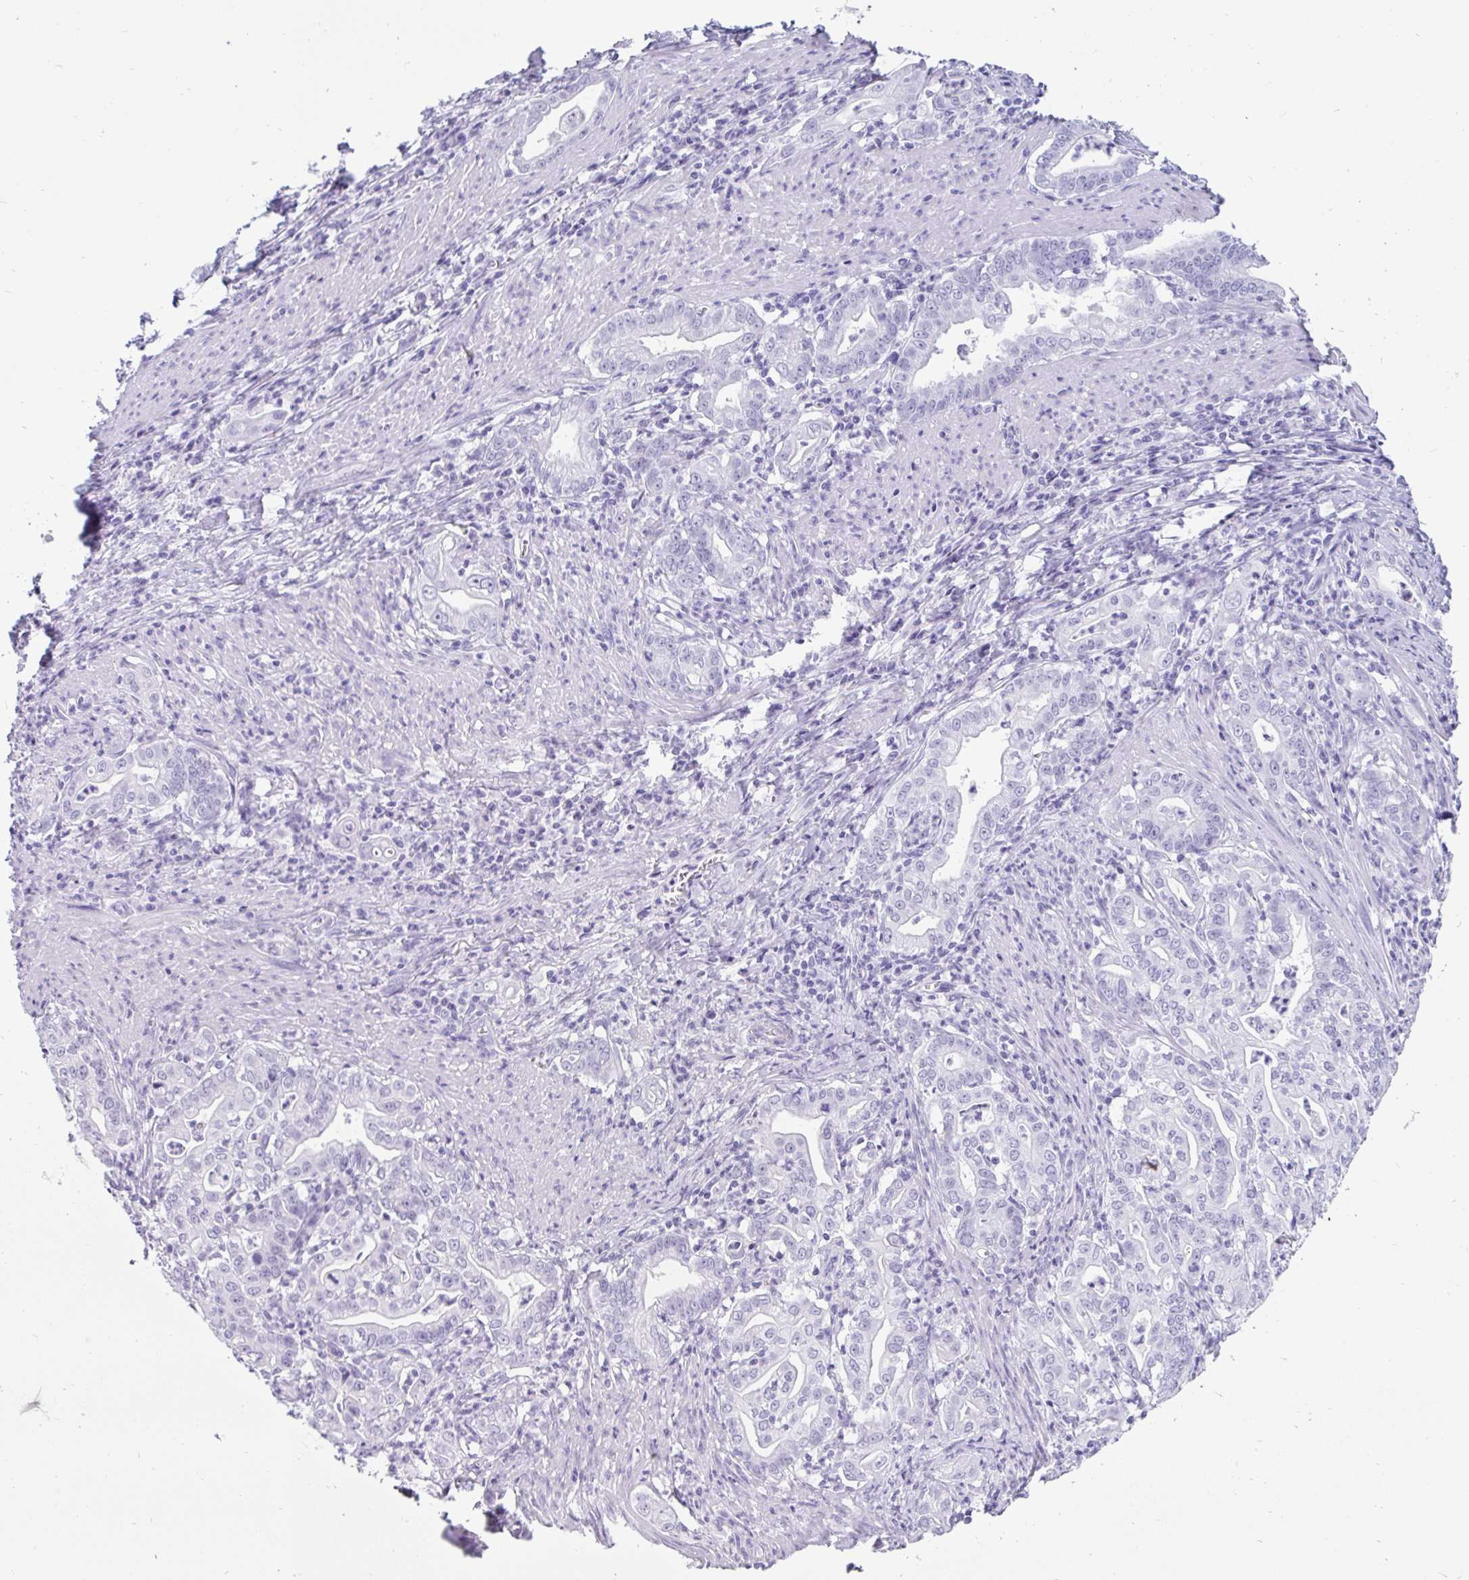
{"staining": {"intensity": "negative", "quantity": "none", "location": "none"}, "tissue": "stomach cancer", "cell_type": "Tumor cells", "image_type": "cancer", "snomed": [{"axis": "morphology", "description": "Adenocarcinoma, NOS"}, {"axis": "topography", "description": "Stomach, upper"}], "caption": "The image demonstrates no staining of tumor cells in stomach adenocarcinoma.", "gene": "GKN2", "patient": {"sex": "female", "age": 79}}